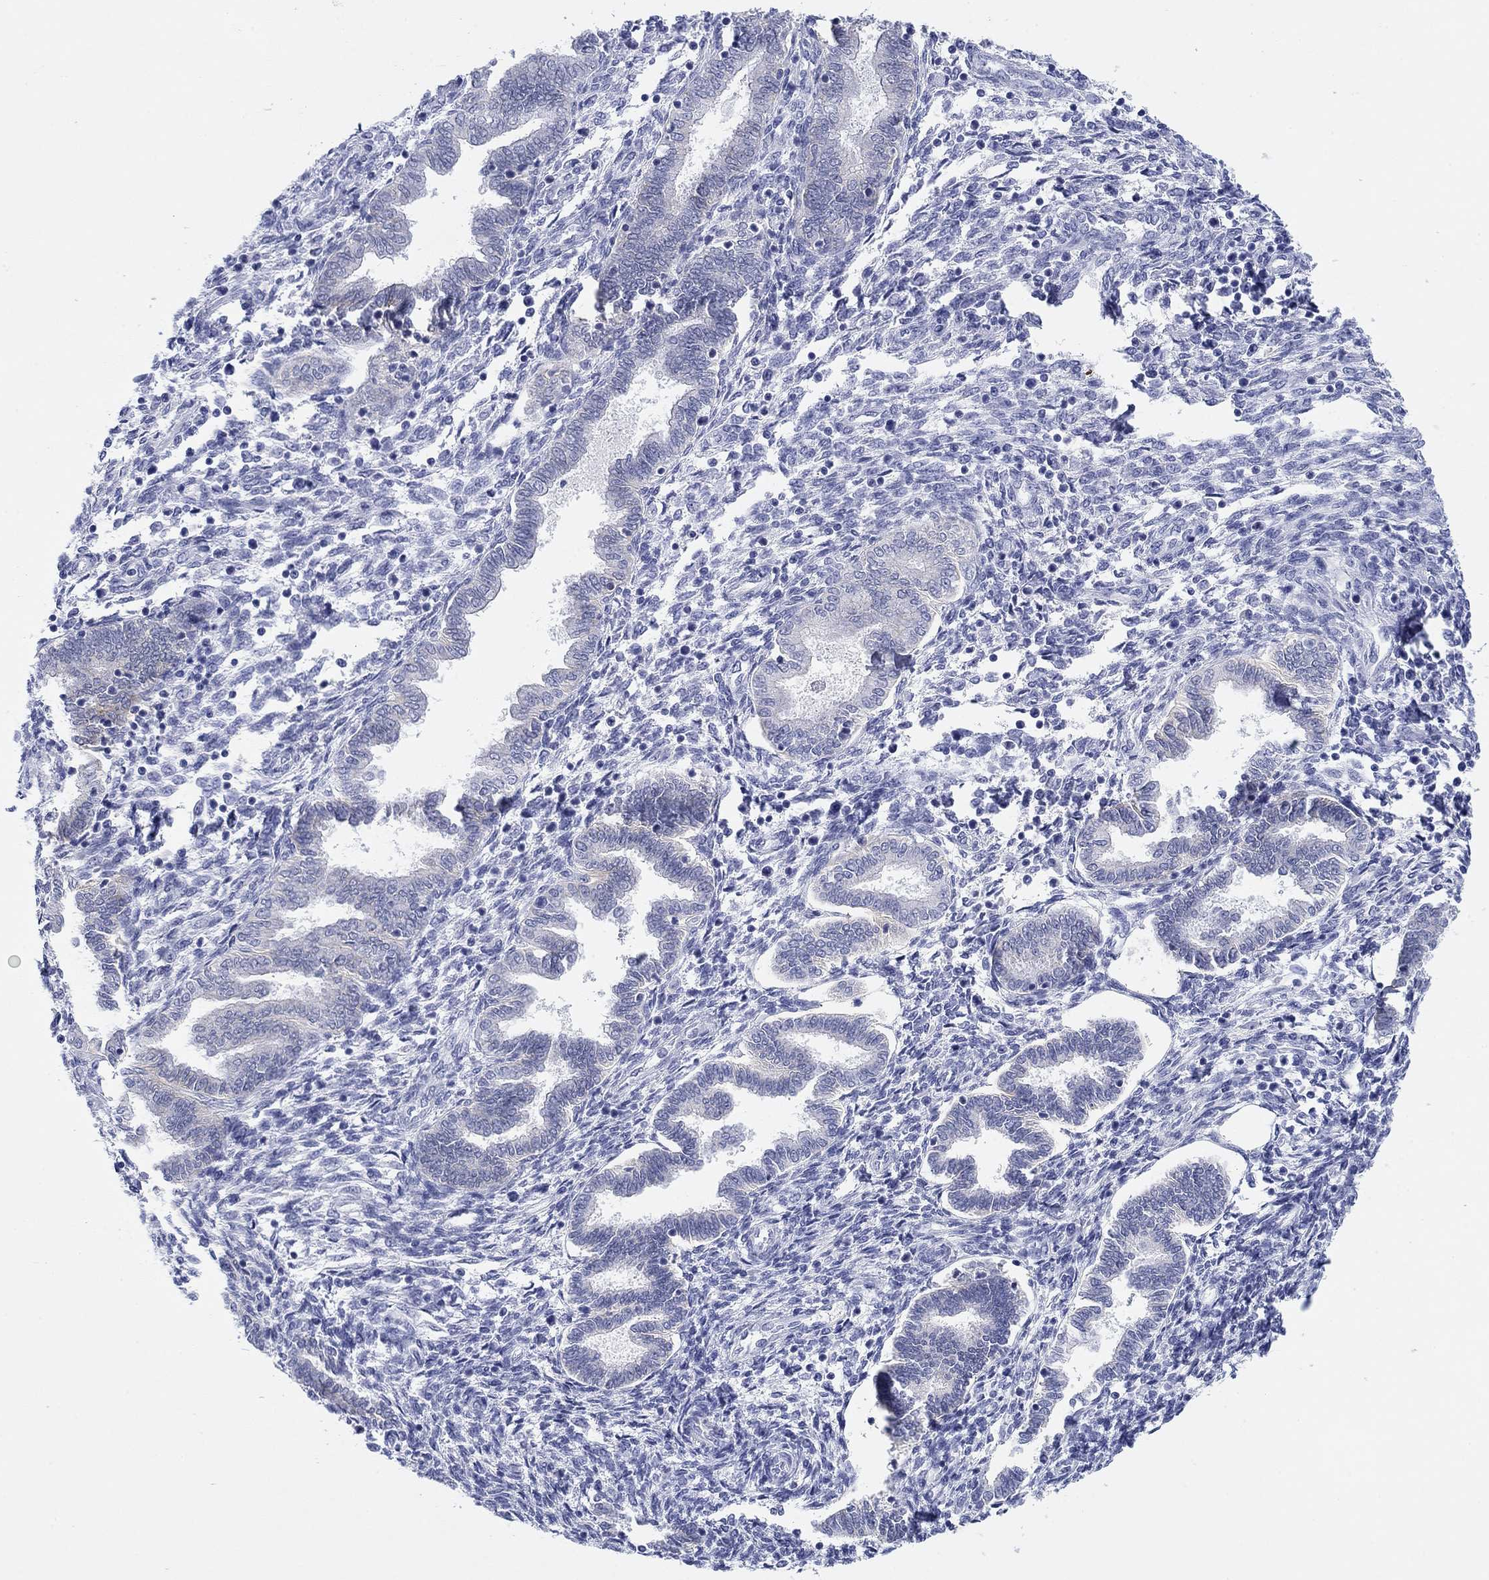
{"staining": {"intensity": "negative", "quantity": "none", "location": "none"}, "tissue": "endometrium", "cell_type": "Cells in endometrial stroma", "image_type": "normal", "snomed": [{"axis": "morphology", "description": "Normal tissue, NOS"}, {"axis": "topography", "description": "Endometrium"}], "caption": "The photomicrograph shows no staining of cells in endometrial stroma in normal endometrium.", "gene": "ATP1B1", "patient": {"sex": "female", "age": 42}}